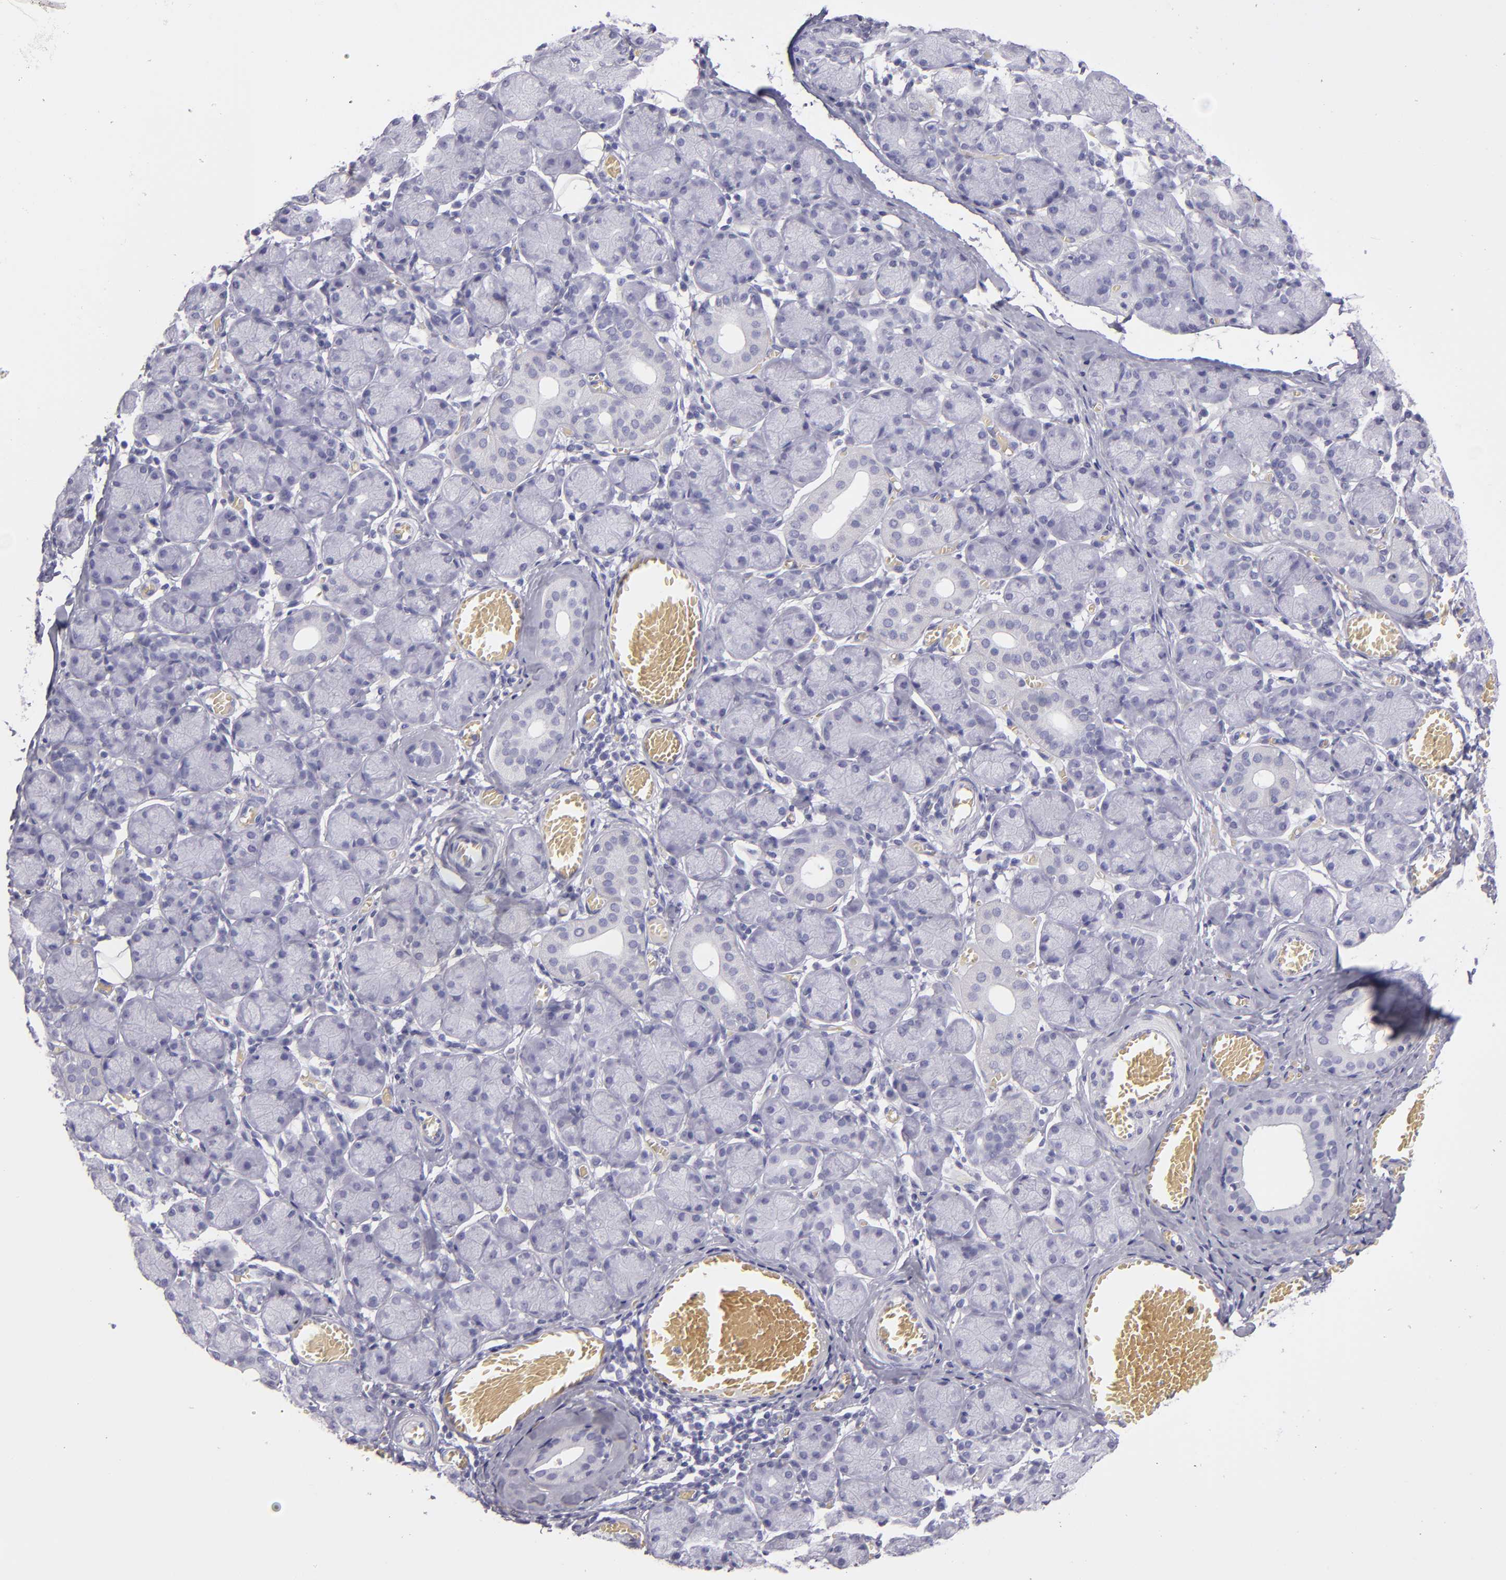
{"staining": {"intensity": "negative", "quantity": "none", "location": "none"}, "tissue": "salivary gland", "cell_type": "Glandular cells", "image_type": "normal", "snomed": [{"axis": "morphology", "description": "Normal tissue, NOS"}, {"axis": "topography", "description": "Salivary gland"}], "caption": "Glandular cells are negative for protein expression in unremarkable human salivary gland. (DAB (3,3'-diaminobenzidine) immunohistochemistry (IHC) with hematoxylin counter stain).", "gene": "CR2", "patient": {"sex": "female", "age": 24}}